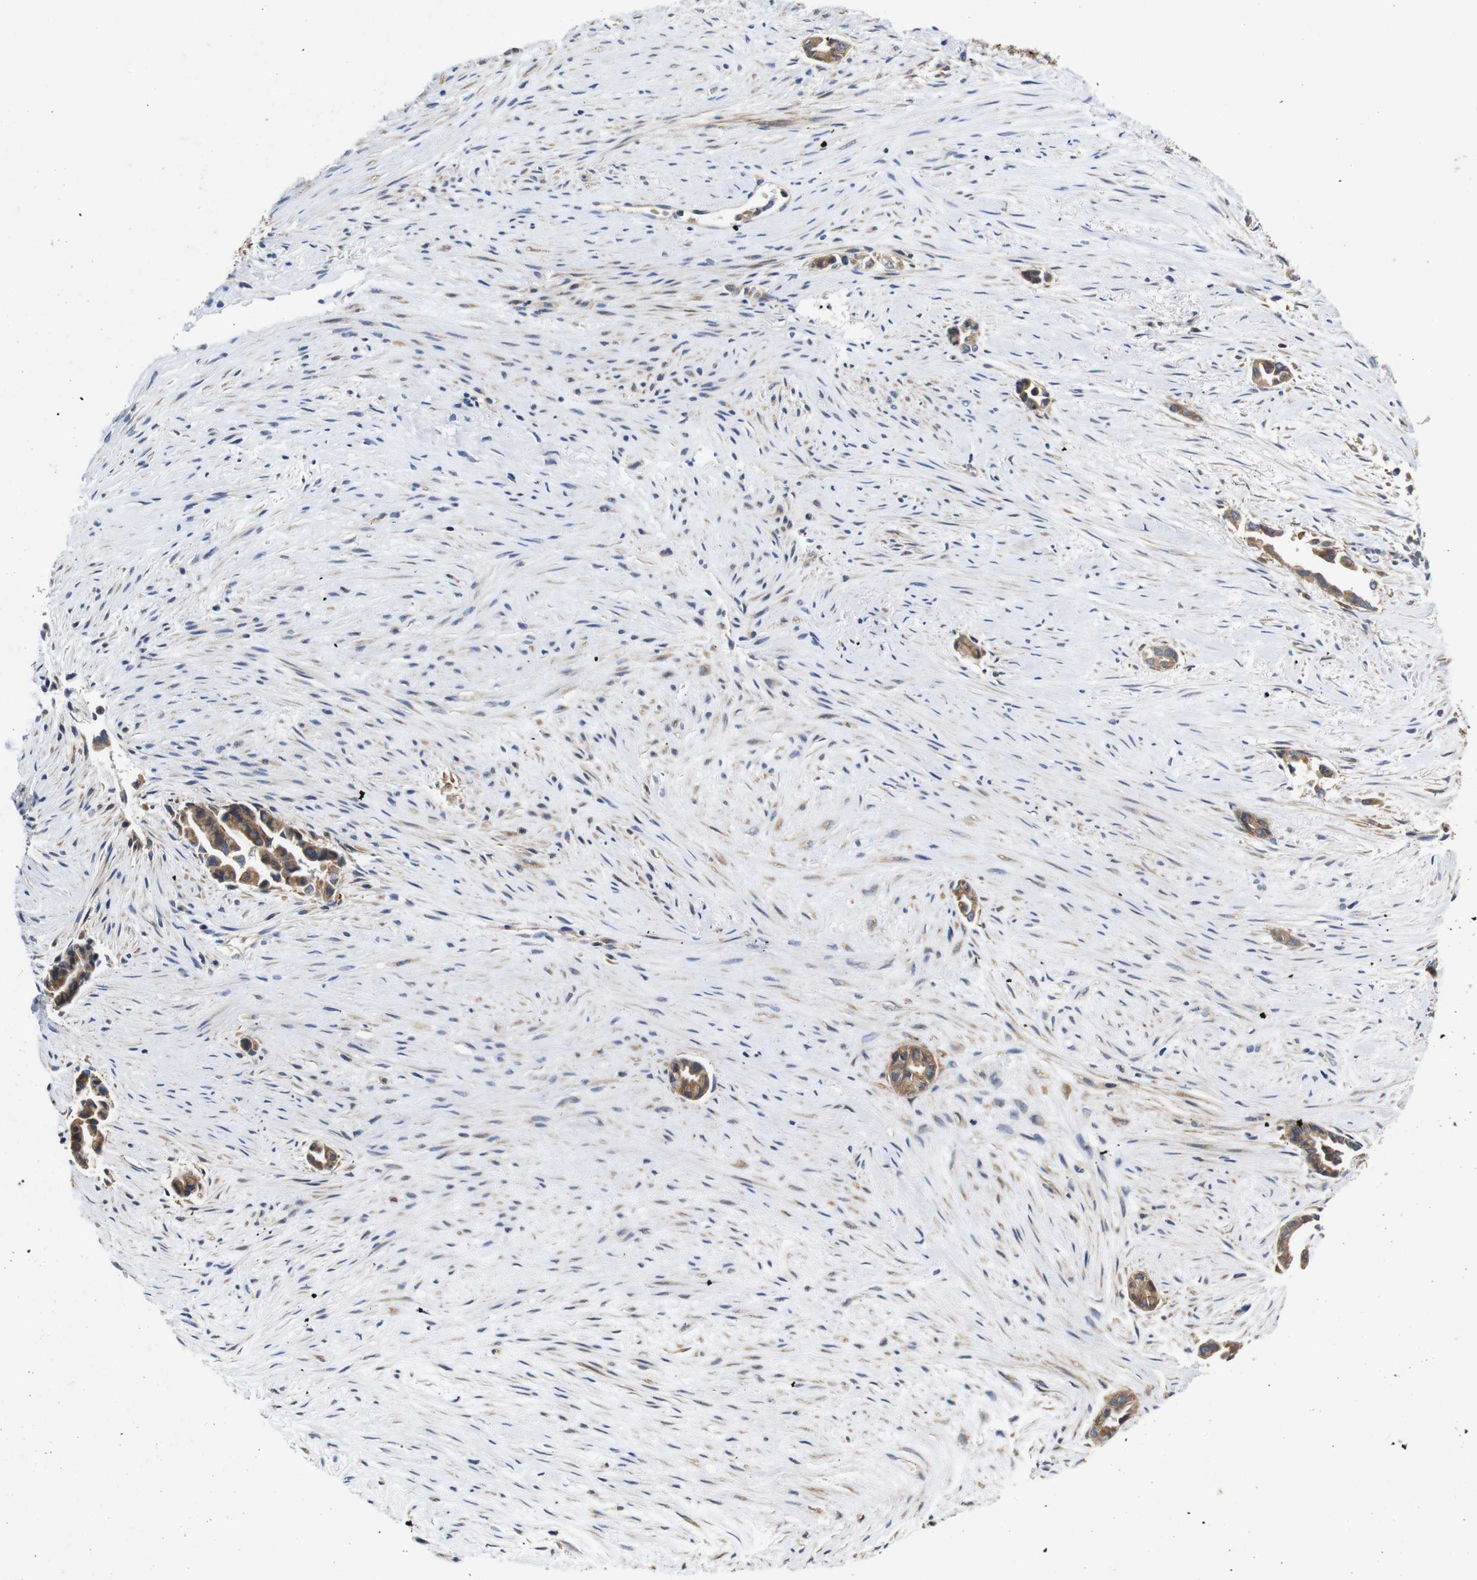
{"staining": {"intensity": "moderate", "quantity": ">75%", "location": "cytoplasmic/membranous"}, "tissue": "liver cancer", "cell_type": "Tumor cells", "image_type": "cancer", "snomed": [{"axis": "morphology", "description": "Cholangiocarcinoma"}, {"axis": "topography", "description": "Liver"}], "caption": "Immunohistochemical staining of cholangiocarcinoma (liver) displays medium levels of moderate cytoplasmic/membranous expression in approximately >75% of tumor cells.", "gene": "MARCHF7", "patient": {"sex": "female", "age": 55}}